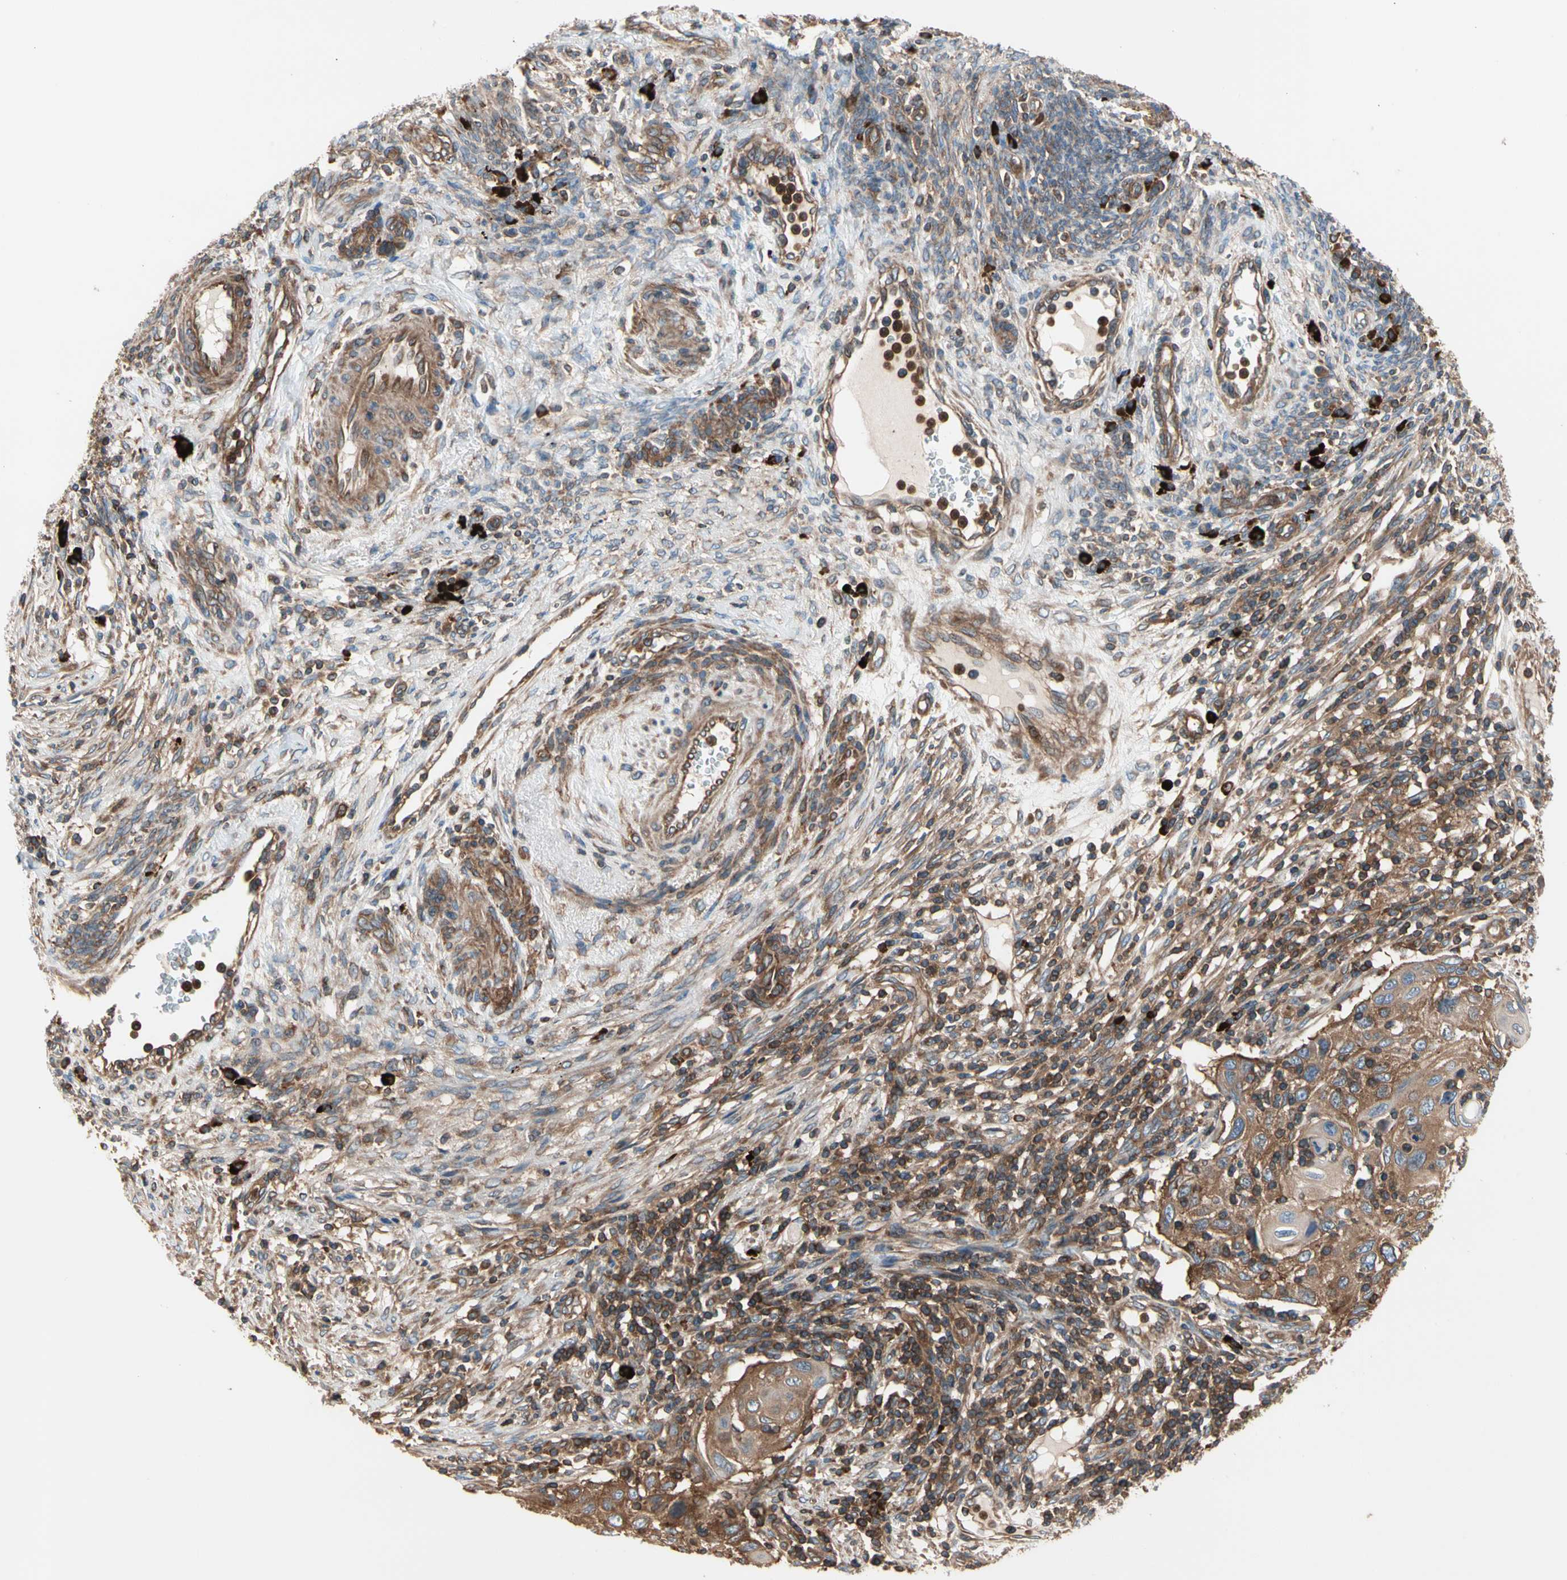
{"staining": {"intensity": "moderate", "quantity": ">75%", "location": "cytoplasmic/membranous"}, "tissue": "cervical cancer", "cell_type": "Tumor cells", "image_type": "cancer", "snomed": [{"axis": "morphology", "description": "Squamous cell carcinoma, NOS"}, {"axis": "topography", "description": "Cervix"}], "caption": "Squamous cell carcinoma (cervical) stained for a protein shows moderate cytoplasmic/membranous positivity in tumor cells. (IHC, brightfield microscopy, high magnification).", "gene": "ROCK1", "patient": {"sex": "female", "age": 70}}